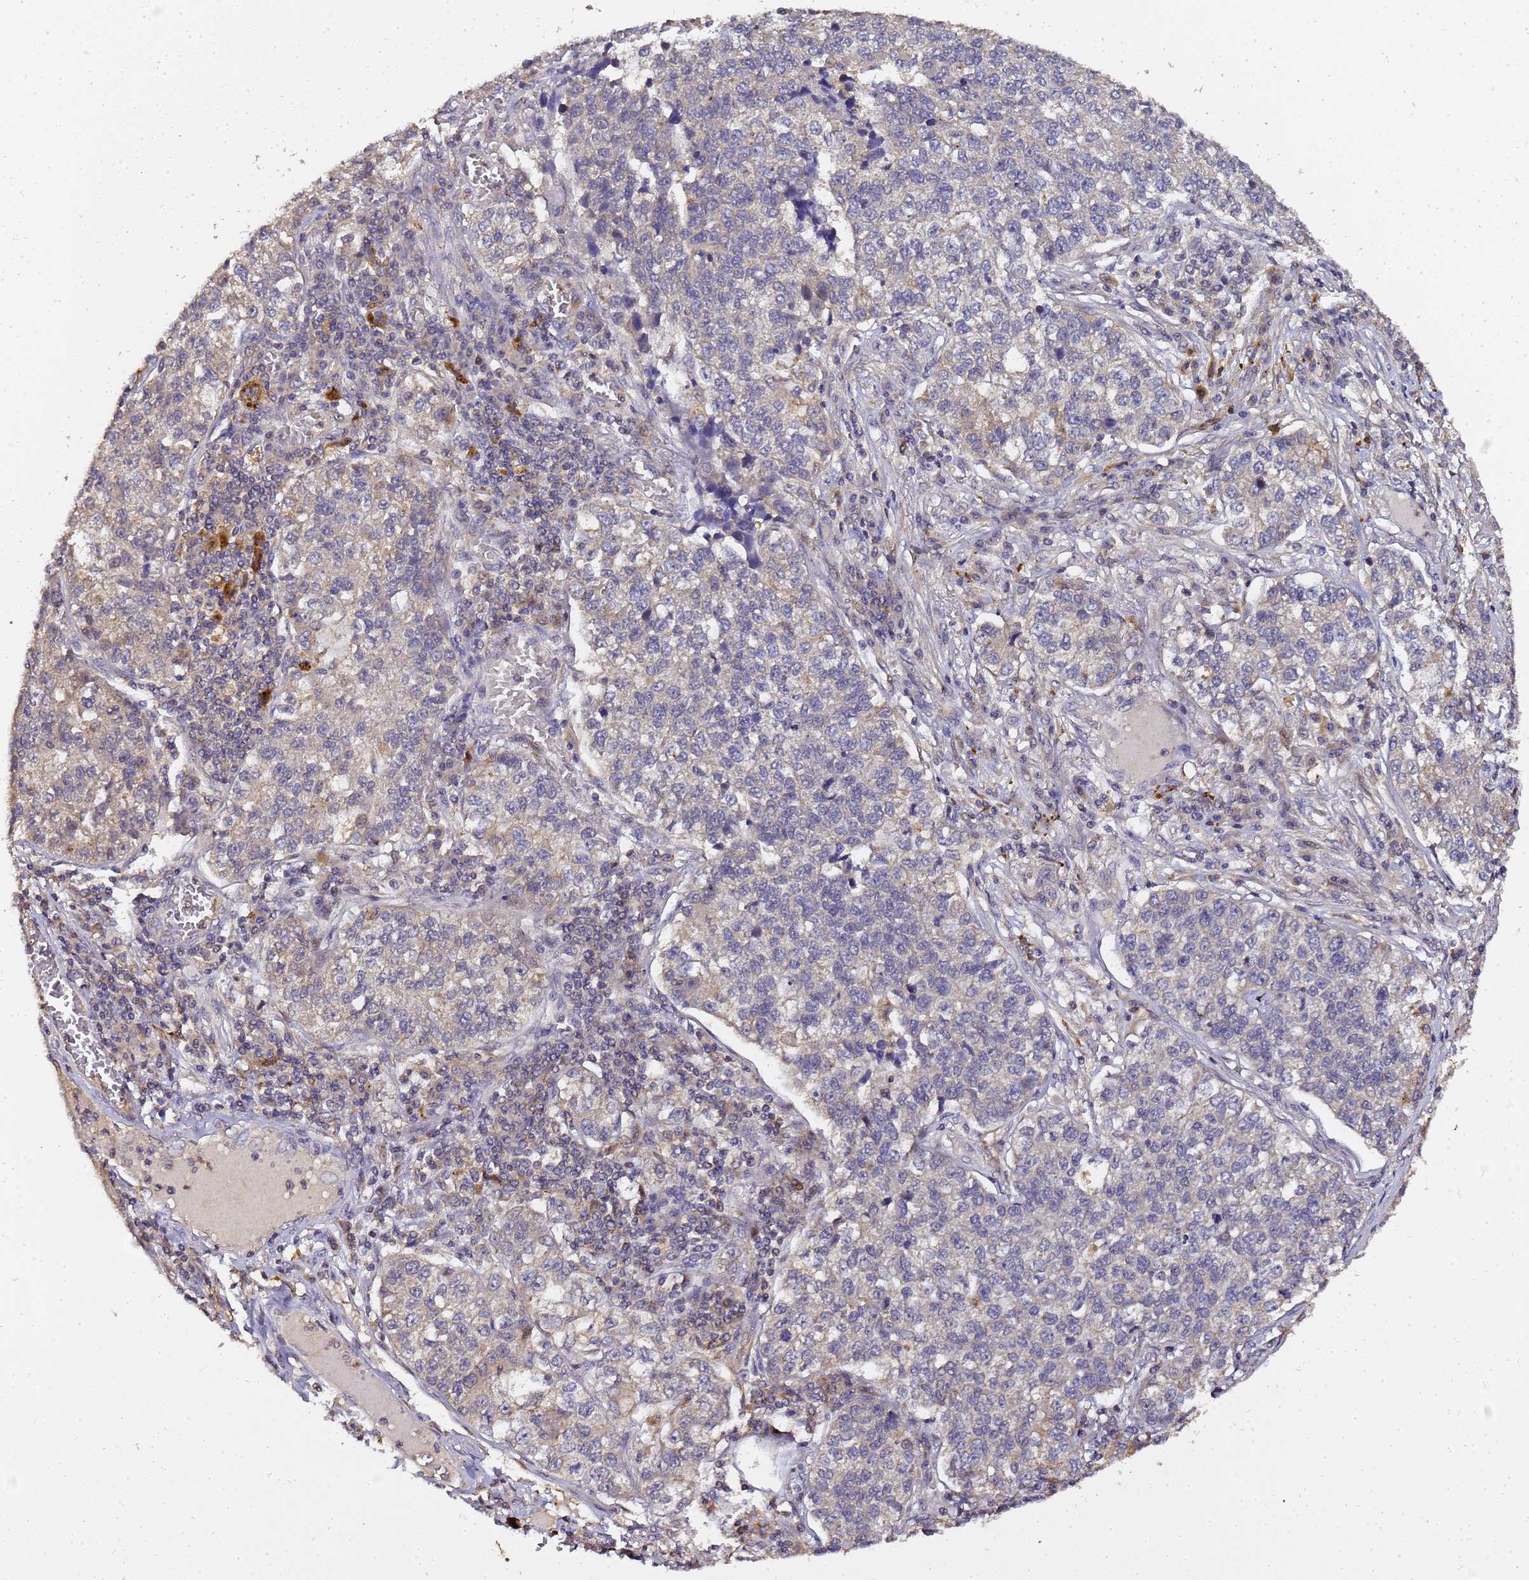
{"staining": {"intensity": "weak", "quantity": "<25%", "location": "cytoplasmic/membranous"}, "tissue": "lung cancer", "cell_type": "Tumor cells", "image_type": "cancer", "snomed": [{"axis": "morphology", "description": "Adenocarcinoma, NOS"}, {"axis": "topography", "description": "Lung"}], "caption": "Immunohistochemistry histopathology image of lung adenocarcinoma stained for a protein (brown), which displays no positivity in tumor cells.", "gene": "LGI4", "patient": {"sex": "male", "age": 49}}